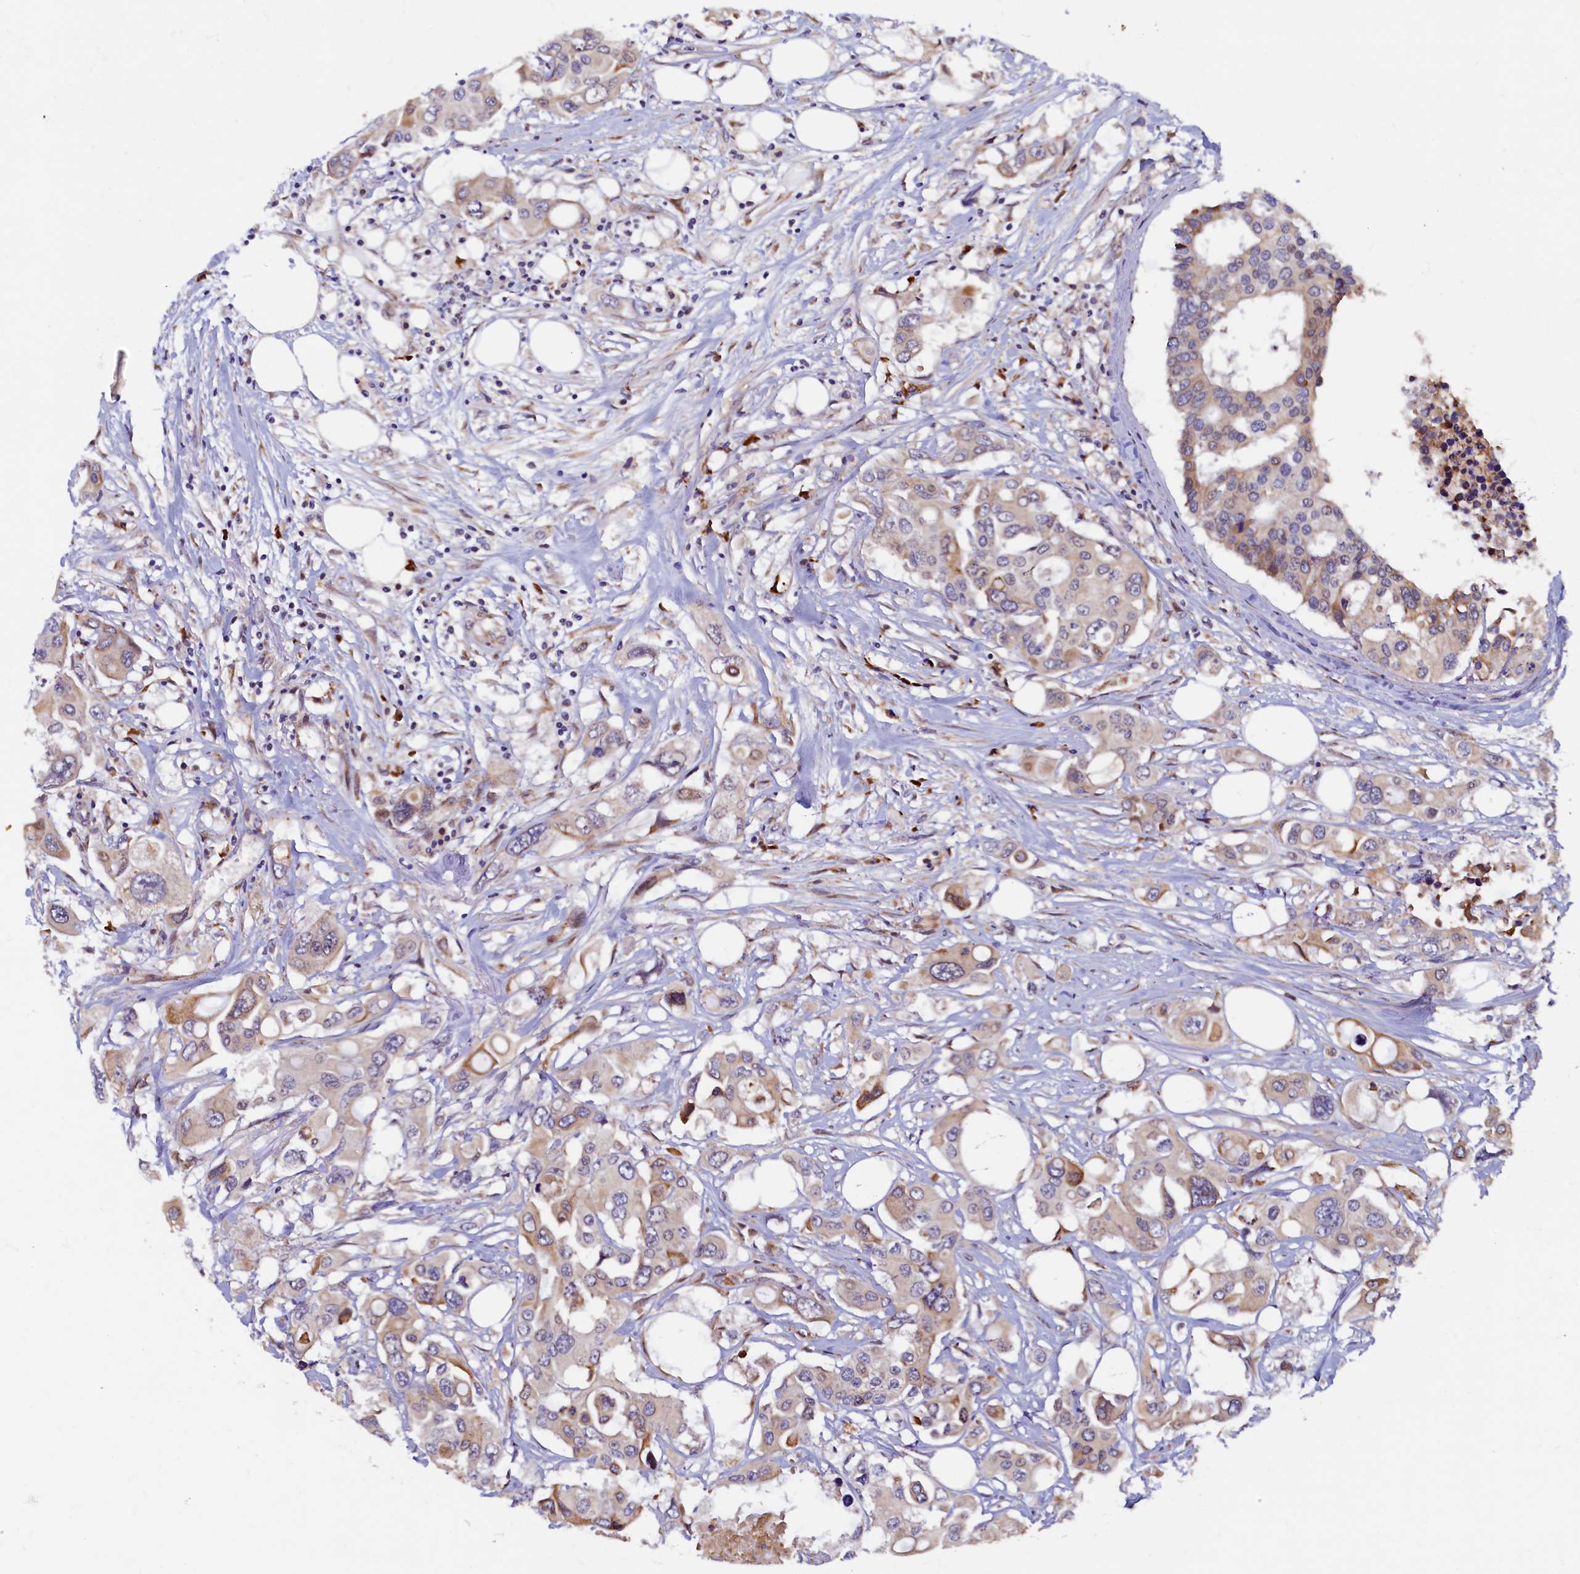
{"staining": {"intensity": "moderate", "quantity": "<25%", "location": "cytoplasmic/membranous"}, "tissue": "colorectal cancer", "cell_type": "Tumor cells", "image_type": "cancer", "snomed": [{"axis": "morphology", "description": "Adenocarcinoma, NOS"}, {"axis": "topography", "description": "Colon"}], "caption": "A micrograph of colorectal adenocarcinoma stained for a protein reveals moderate cytoplasmic/membranous brown staining in tumor cells. Using DAB (brown) and hematoxylin (blue) stains, captured at high magnification using brightfield microscopy.", "gene": "SLC16A14", "patient": {"sex": "male", "age": 77}}